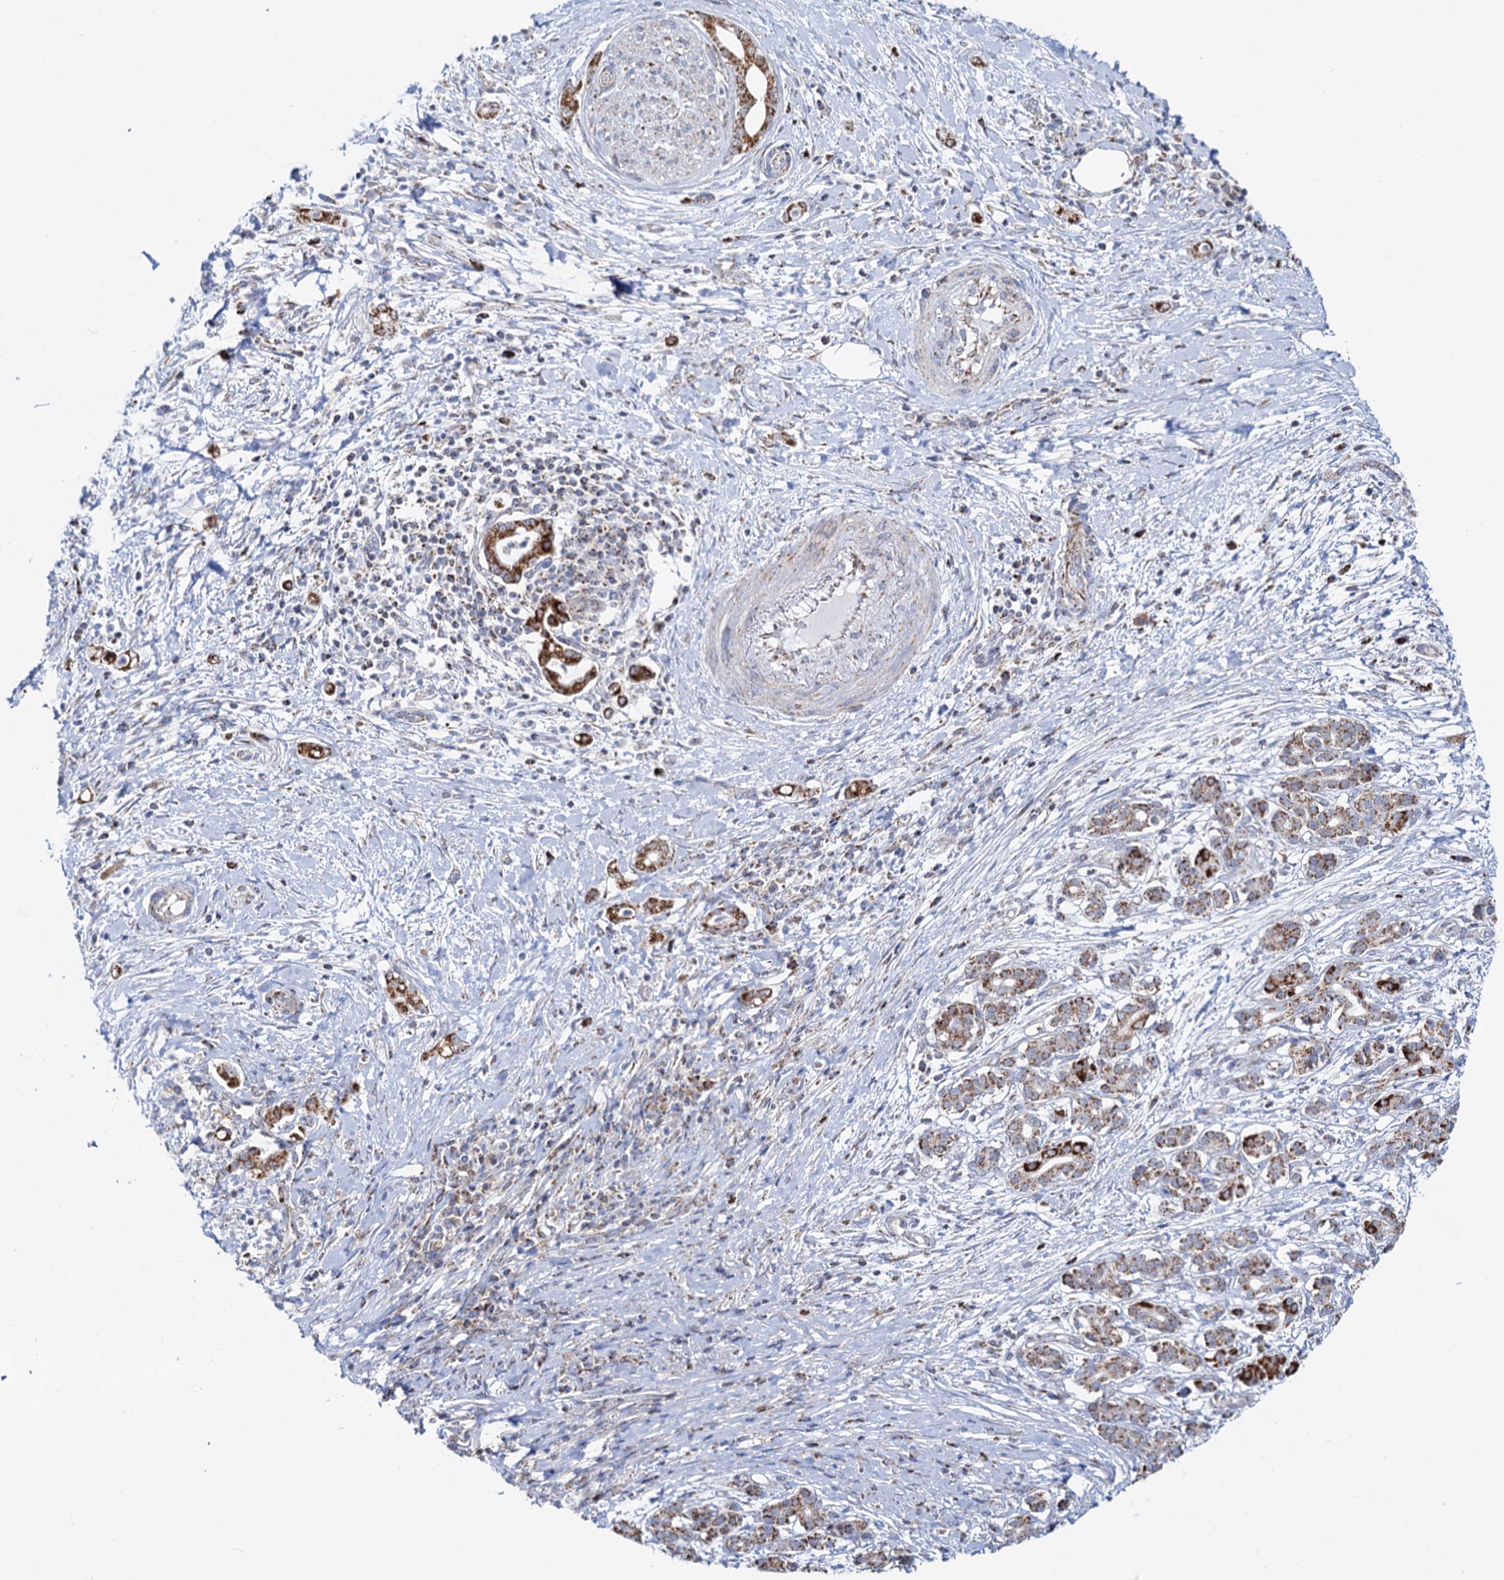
{"staining": {"intensity": "strong", "quantity": ">75%", "location": "cytoplasmic/membranous"}, "tissue": "pancreatic cancer", "cell_type": "Tumor cells", "image_type": "cancer", "snomed": [{"axis": "morphology", "description": "Adenocarcinoma, NOS"}, {"axis": "topography", "description": "Pancreas"}], "caption": "A high-resolution image shows immunohistochemistry staining of pancreatic adenocarcinoma, which exhibits strong cytoplasmic/membranous staining in approximately >75% of tumor cells.", "gene": "C2CD3", "patient": {"sex": "female", "age": 55}}